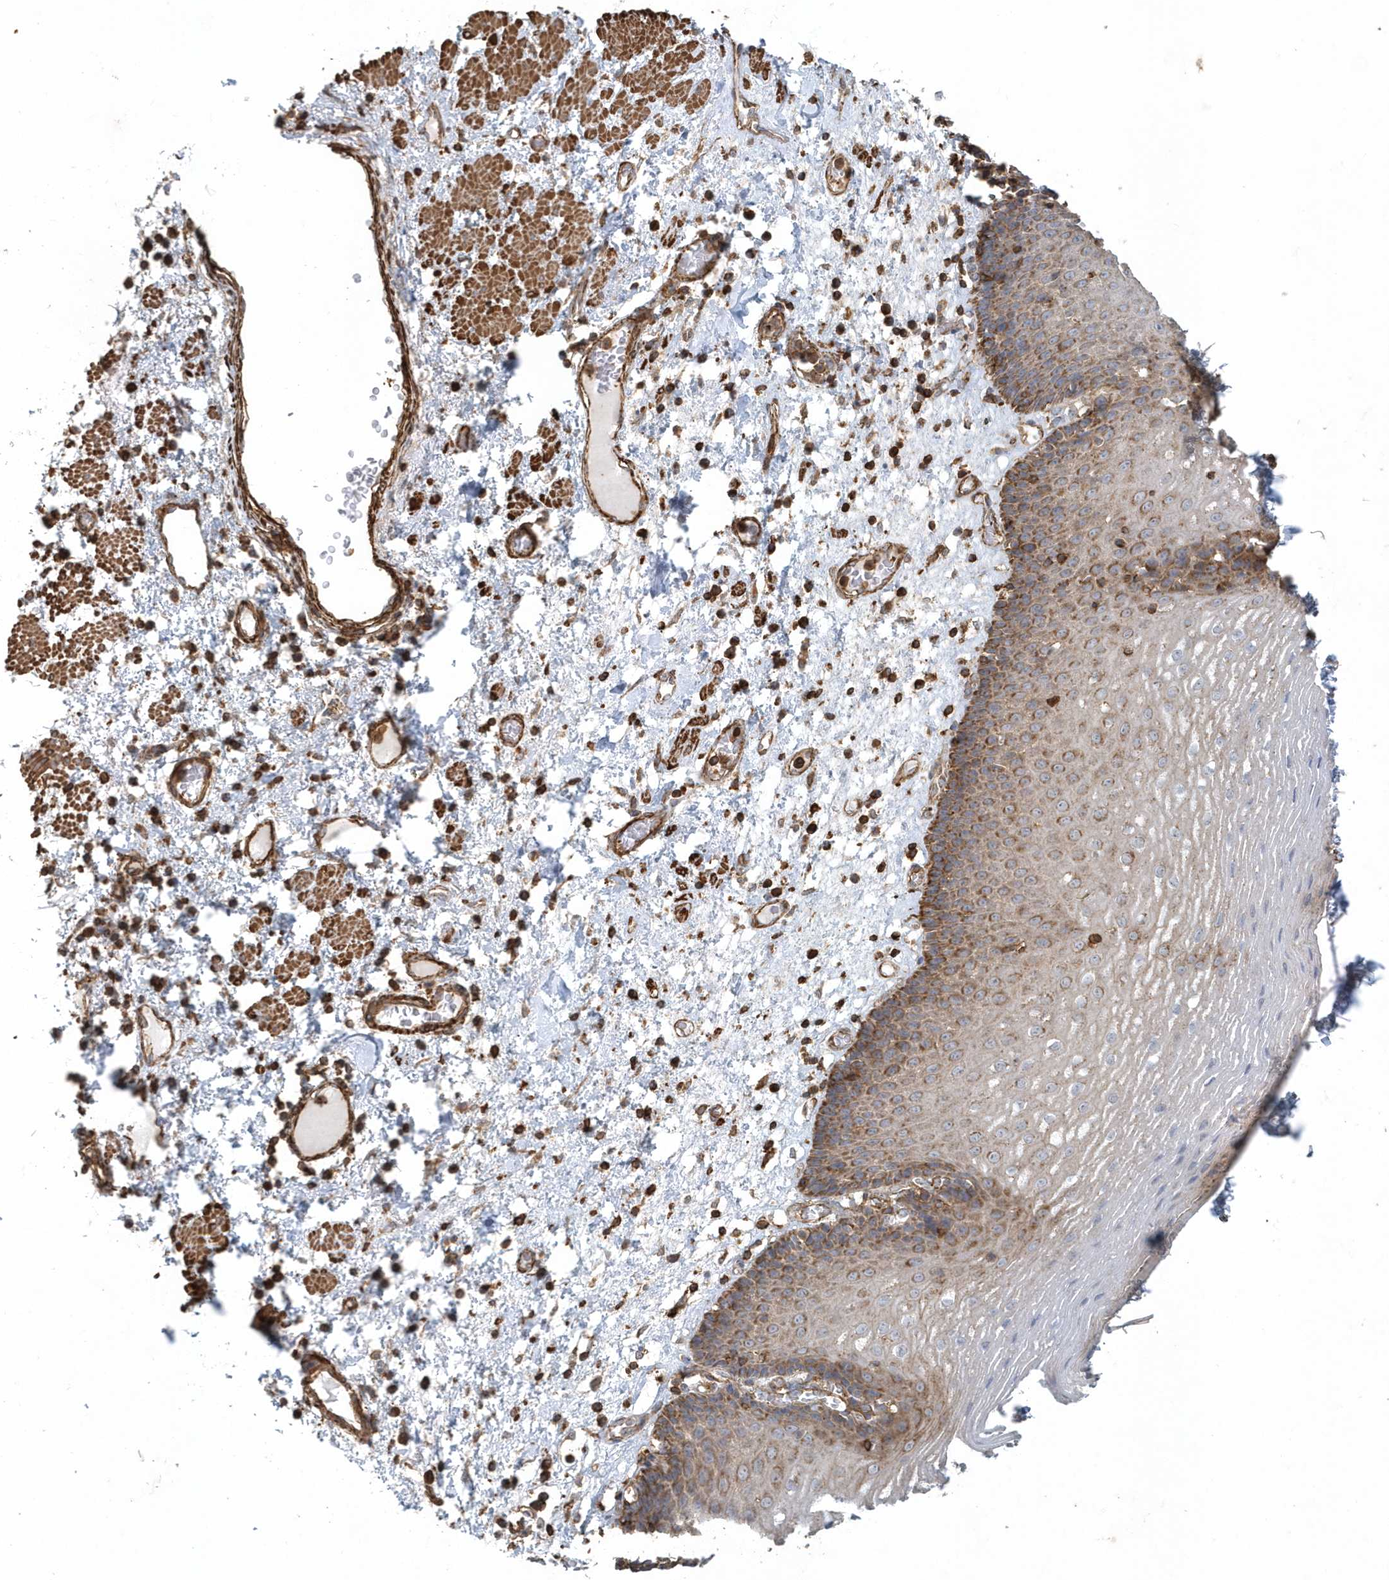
{"staining": {"intensity": "moderate", "quantity": "25%-75%", "location": "cytoplasmic/membranous"}, "tissue": "esophagus", "cell_type": "Squamous epithelial cells", "image_type": "normal", "snomed": [{"axis": "morphology", "description": "Normal tissue, NOS"}, {"axis": "morphology", "description": "Adenocarcinoma, NOS"}, {"axis": "topography", "description": "Esophagus"}], "caption": "This histopathology image demonstrates IHC staining of unremarkable esophagus, with medium moderate cytoplasmic/membranous expression in about 25%-75% of squamous epithelial cells.", "gene": "MMUT", "patient": {"sex": "male", "age": 62}}